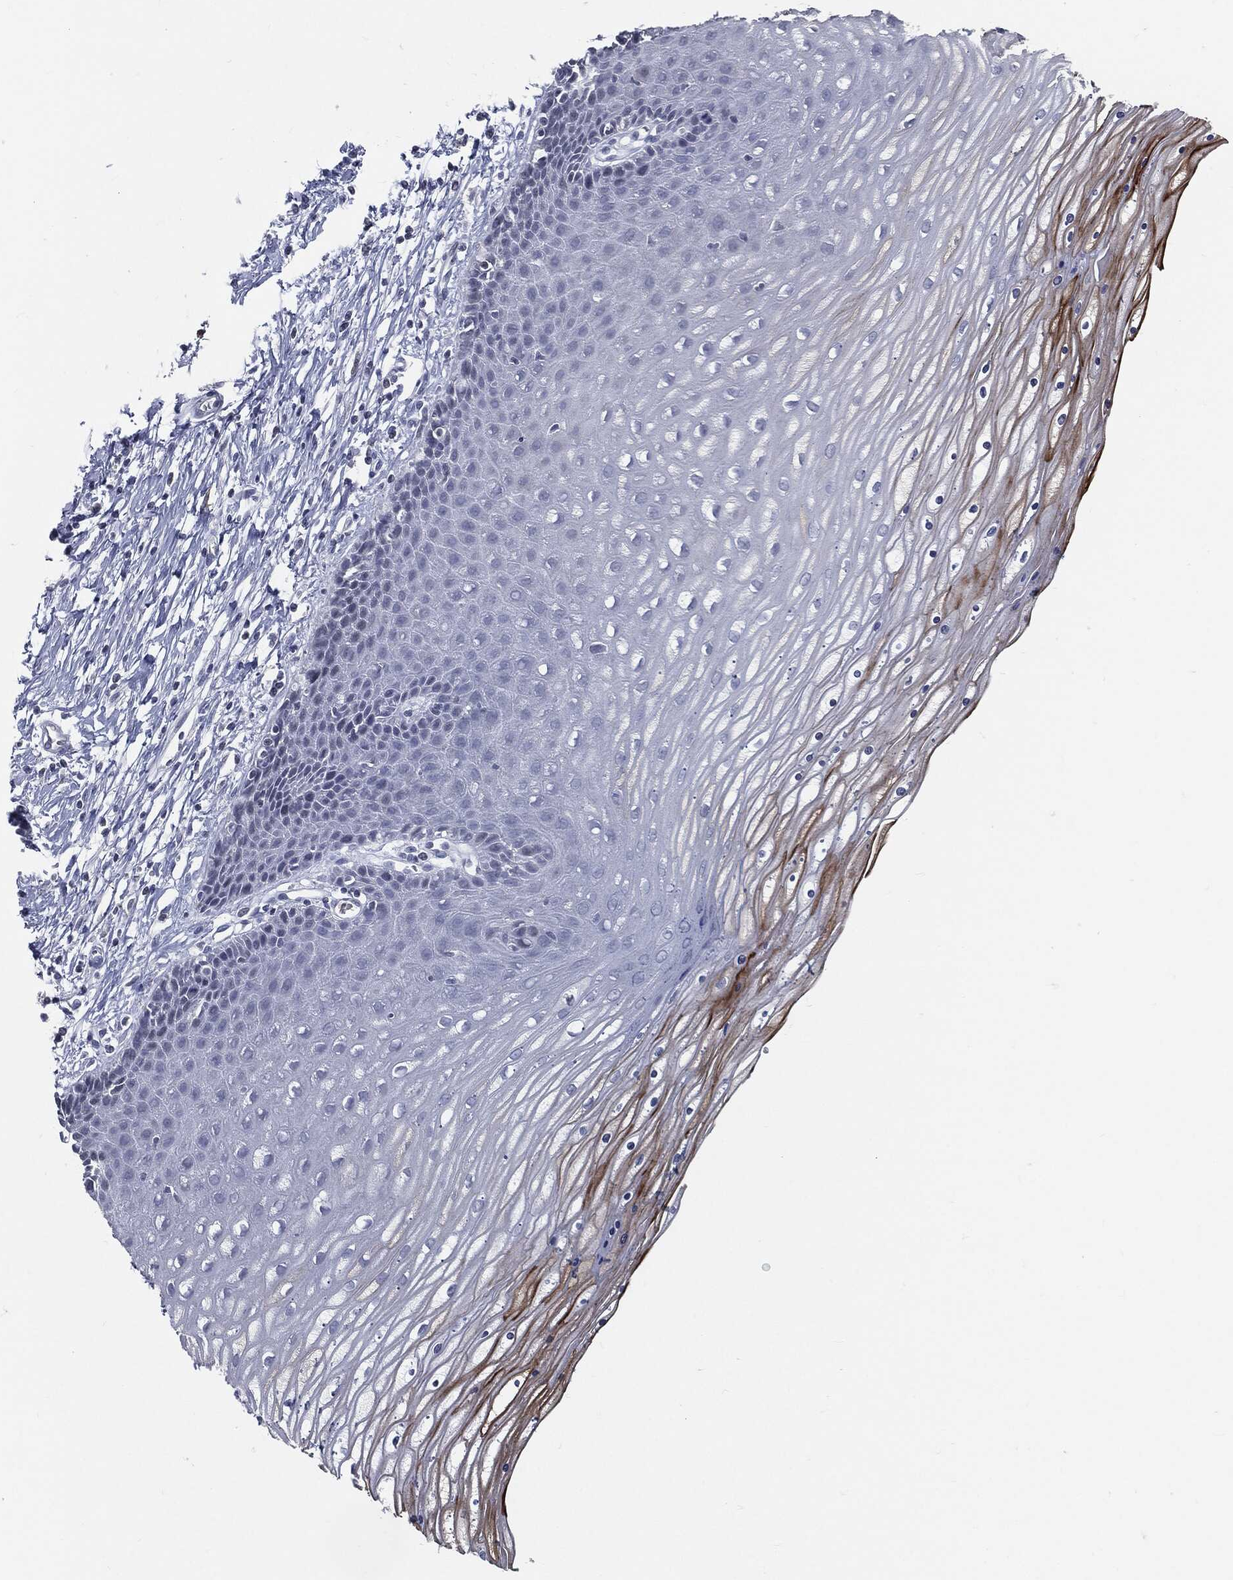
{"staining": {"intensity": "strong", "quantity": ">75%", "location": "cytoplasmic/membranous"}, "tissue": "cervix", "cell_type": "Glandular cells", "image_type": "normal", "snomed": [{"axis": "morphology", "description": "Normal tissue, NOS"}, {"axis": "topography", "description": "Cervix"}], "caption": "Immunohistochemical staining of unremarkable human cervix demonstrates strong cytoplasmic/membranous protein expression in approximately >75% of glandular cells. The protein is stained brown, and the nuclei are stained in blue (DAB (3,3'-diaminobenzidine) IHC with brightfield microscopy, high magnification).", "gene": "PROM1", "patient": {"sex": "female", "age": 35}}